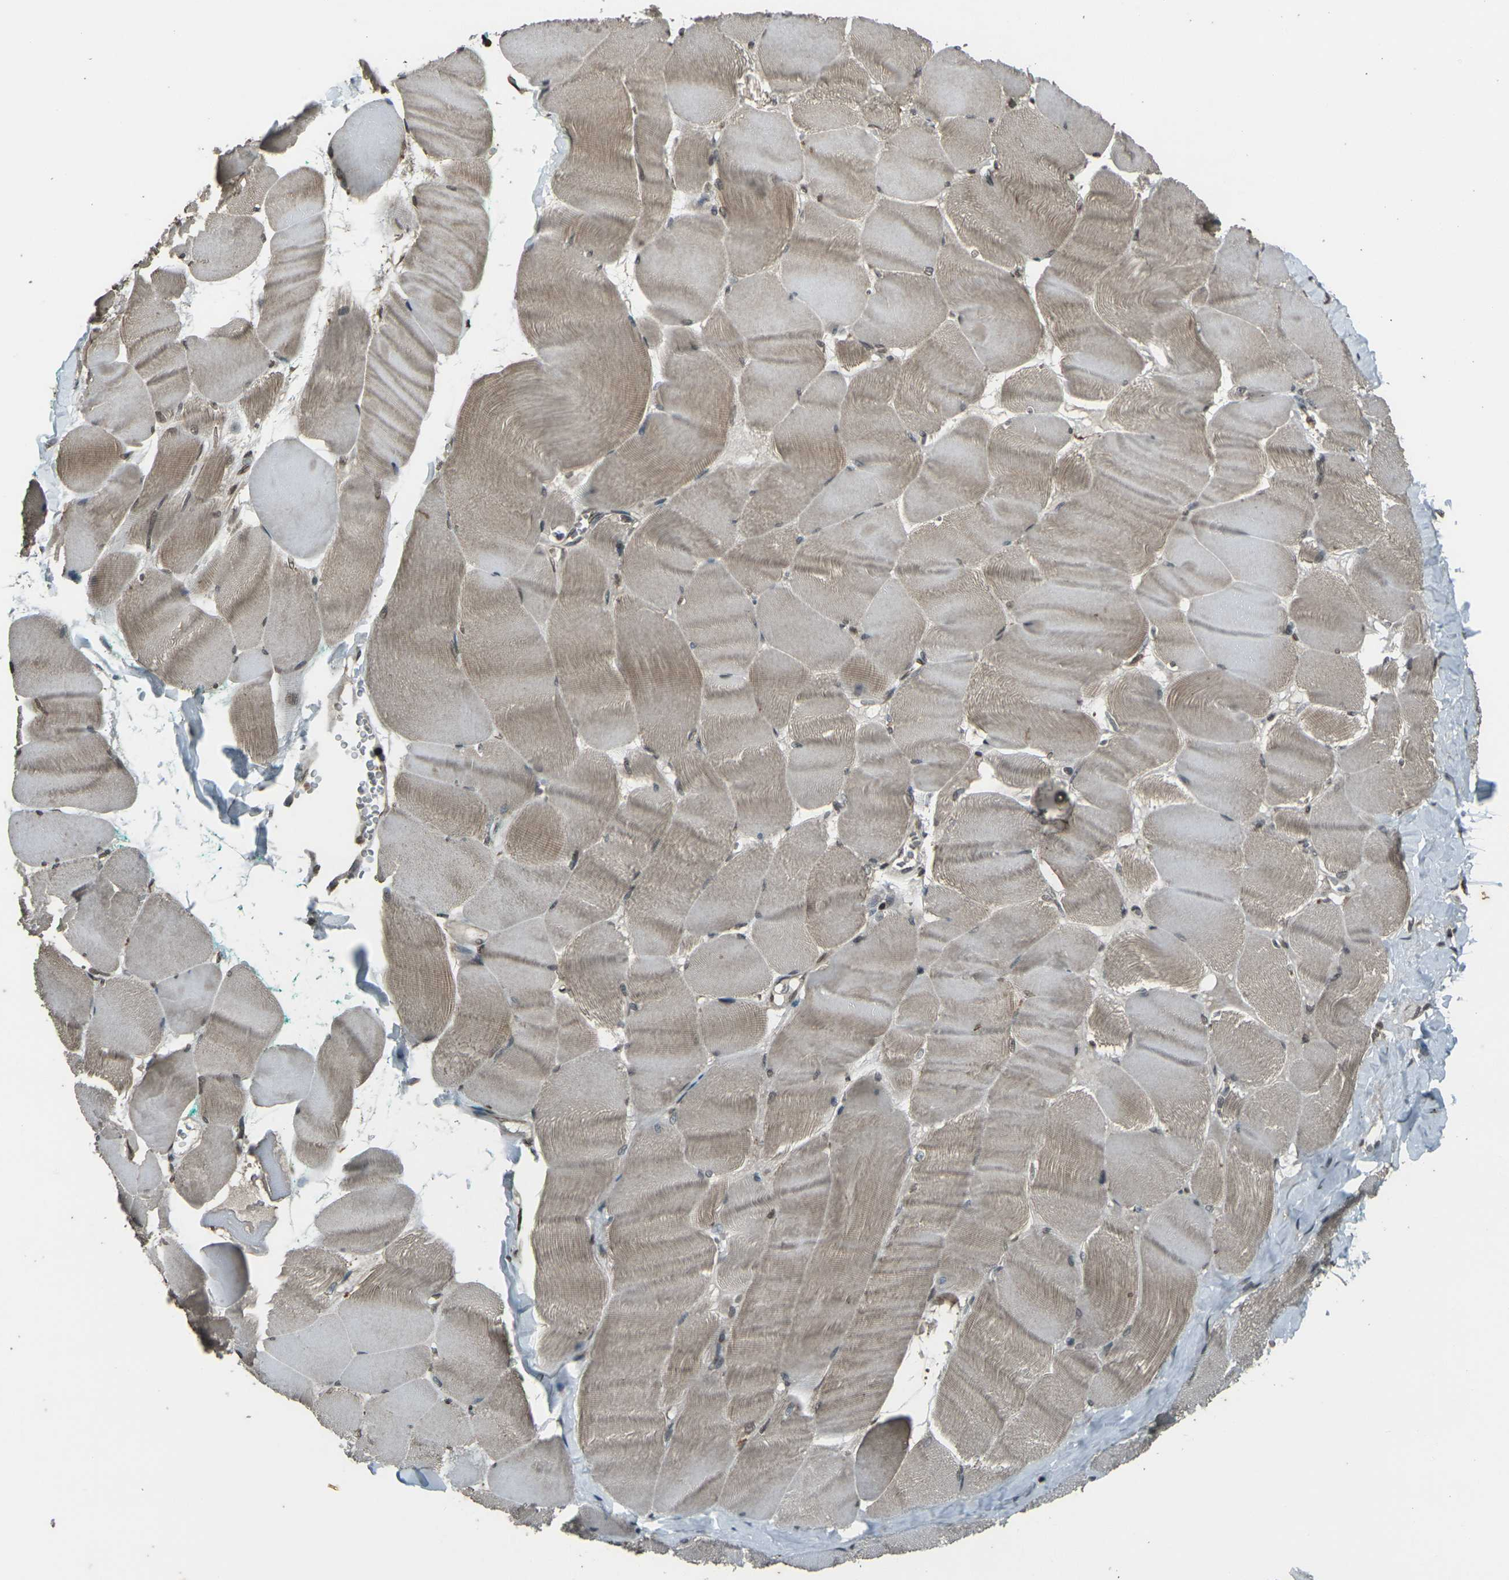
{"staining": {"intensity": "weak", "quantity": ">75%", "location": "cytoplasmic/membranous"}, "tissue": "skeletal muscle", "cell_type": "Myocytes", "image_type": "normal", "snomed": [{"axis": "morphology", "description": "Normal tissue, NOS"}, {"axis": "morphology", "description": "Squamous cell carcinoma, NOS"}, {"axis": "topography", "description": "Skeletal muscle"}], "caption": "Human skeletal muscle stained with a protein marker demonstrates weak staining in myocytes.", "gene": "PRPF8", "patient": {"sex": "male", "age": 51}}